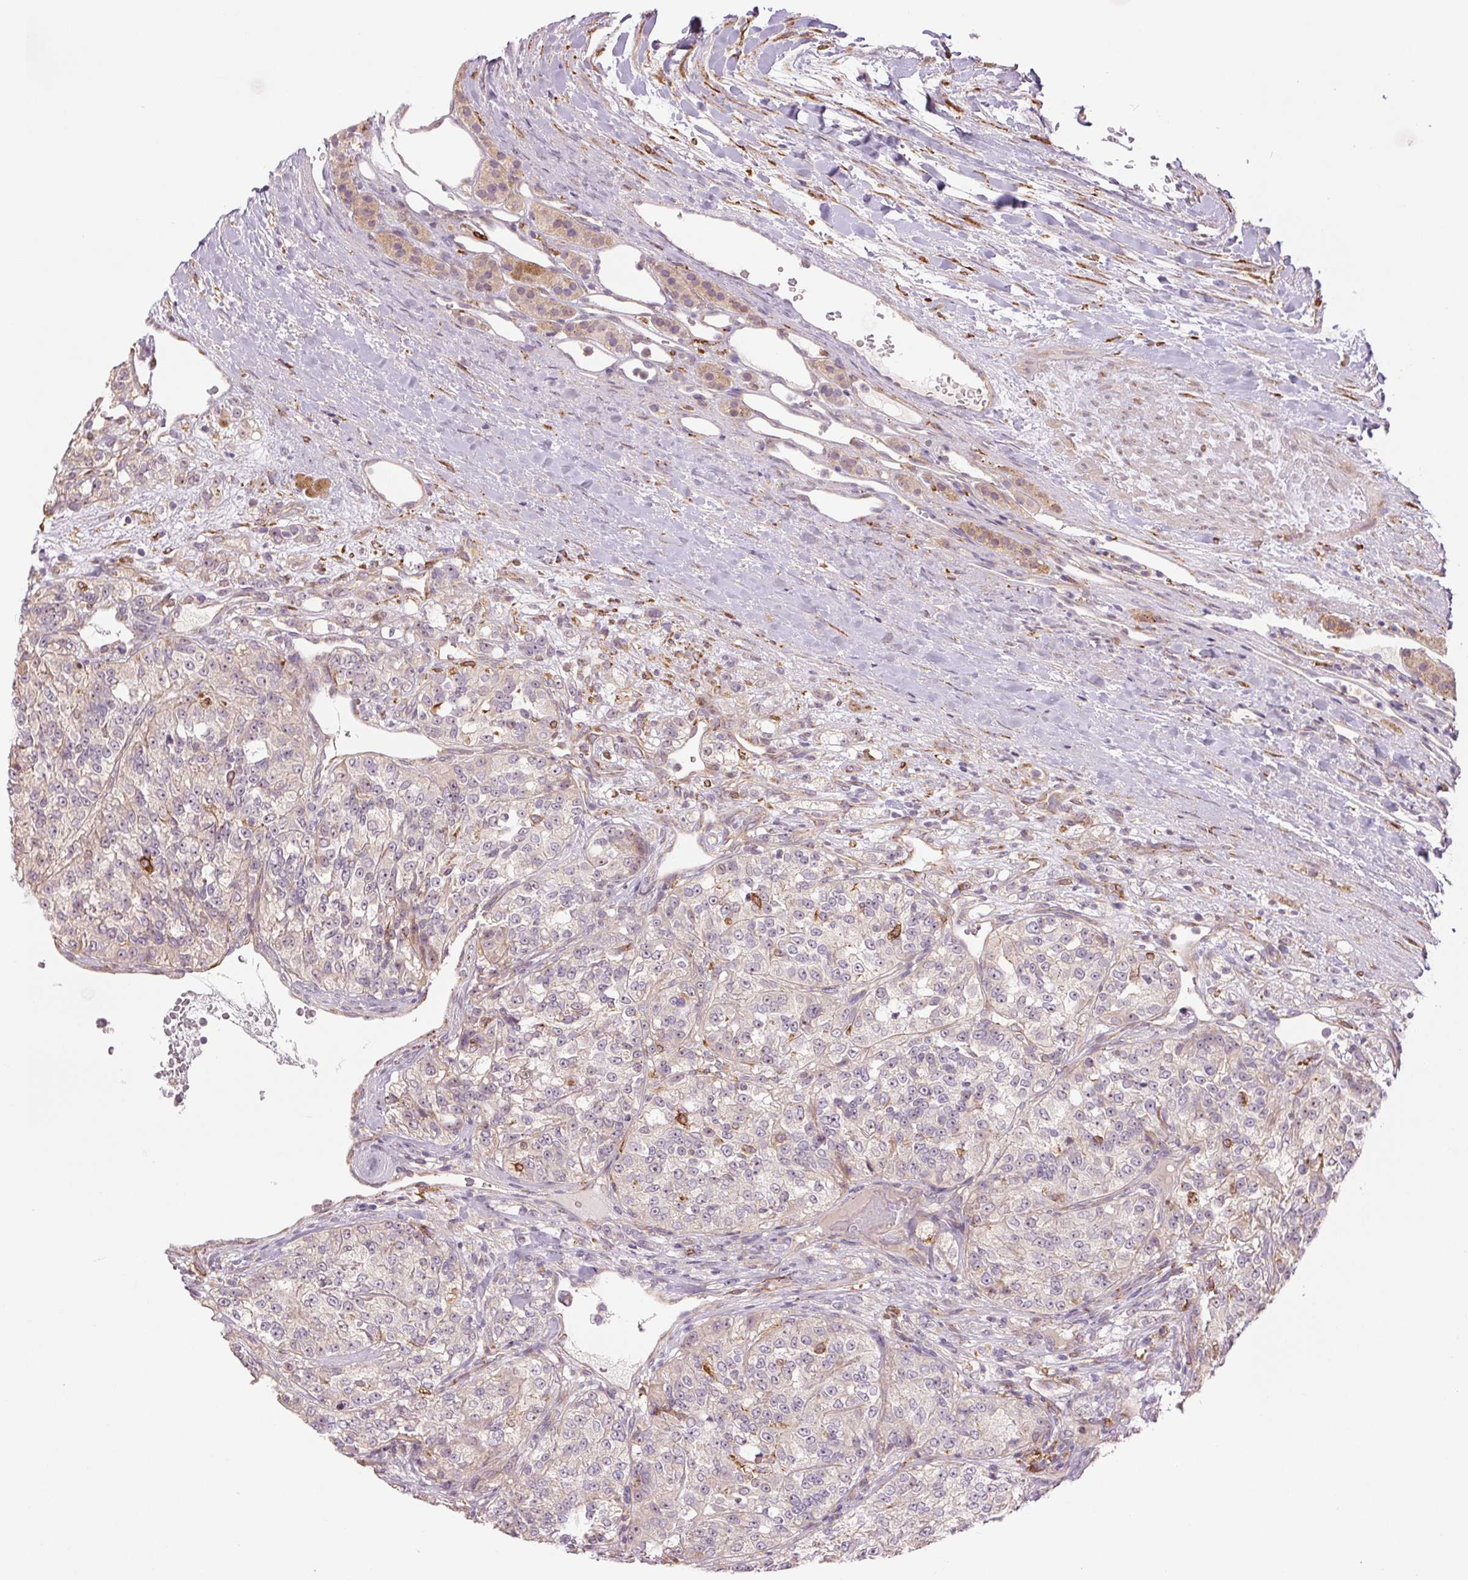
{"staining": {"intensity": "negative", "quantity": "none", "location": "none"}, "tissue": "renal cancer", "cell_type": "Tumor cells", "image_type": "cancer", "snomed": [{"axis": "morphology", "description": "Adenocarcinoma, NOS"}, {"axis": "topography", "description": "Kidney"}], "caption": "Human renal cancer (adenocarcinoma) stained for a protein using immunohistochemistry demonstrates no positivity in tumor cells.", "gene": "METTL17", "patient": {"sex": "female", "age": 63}}